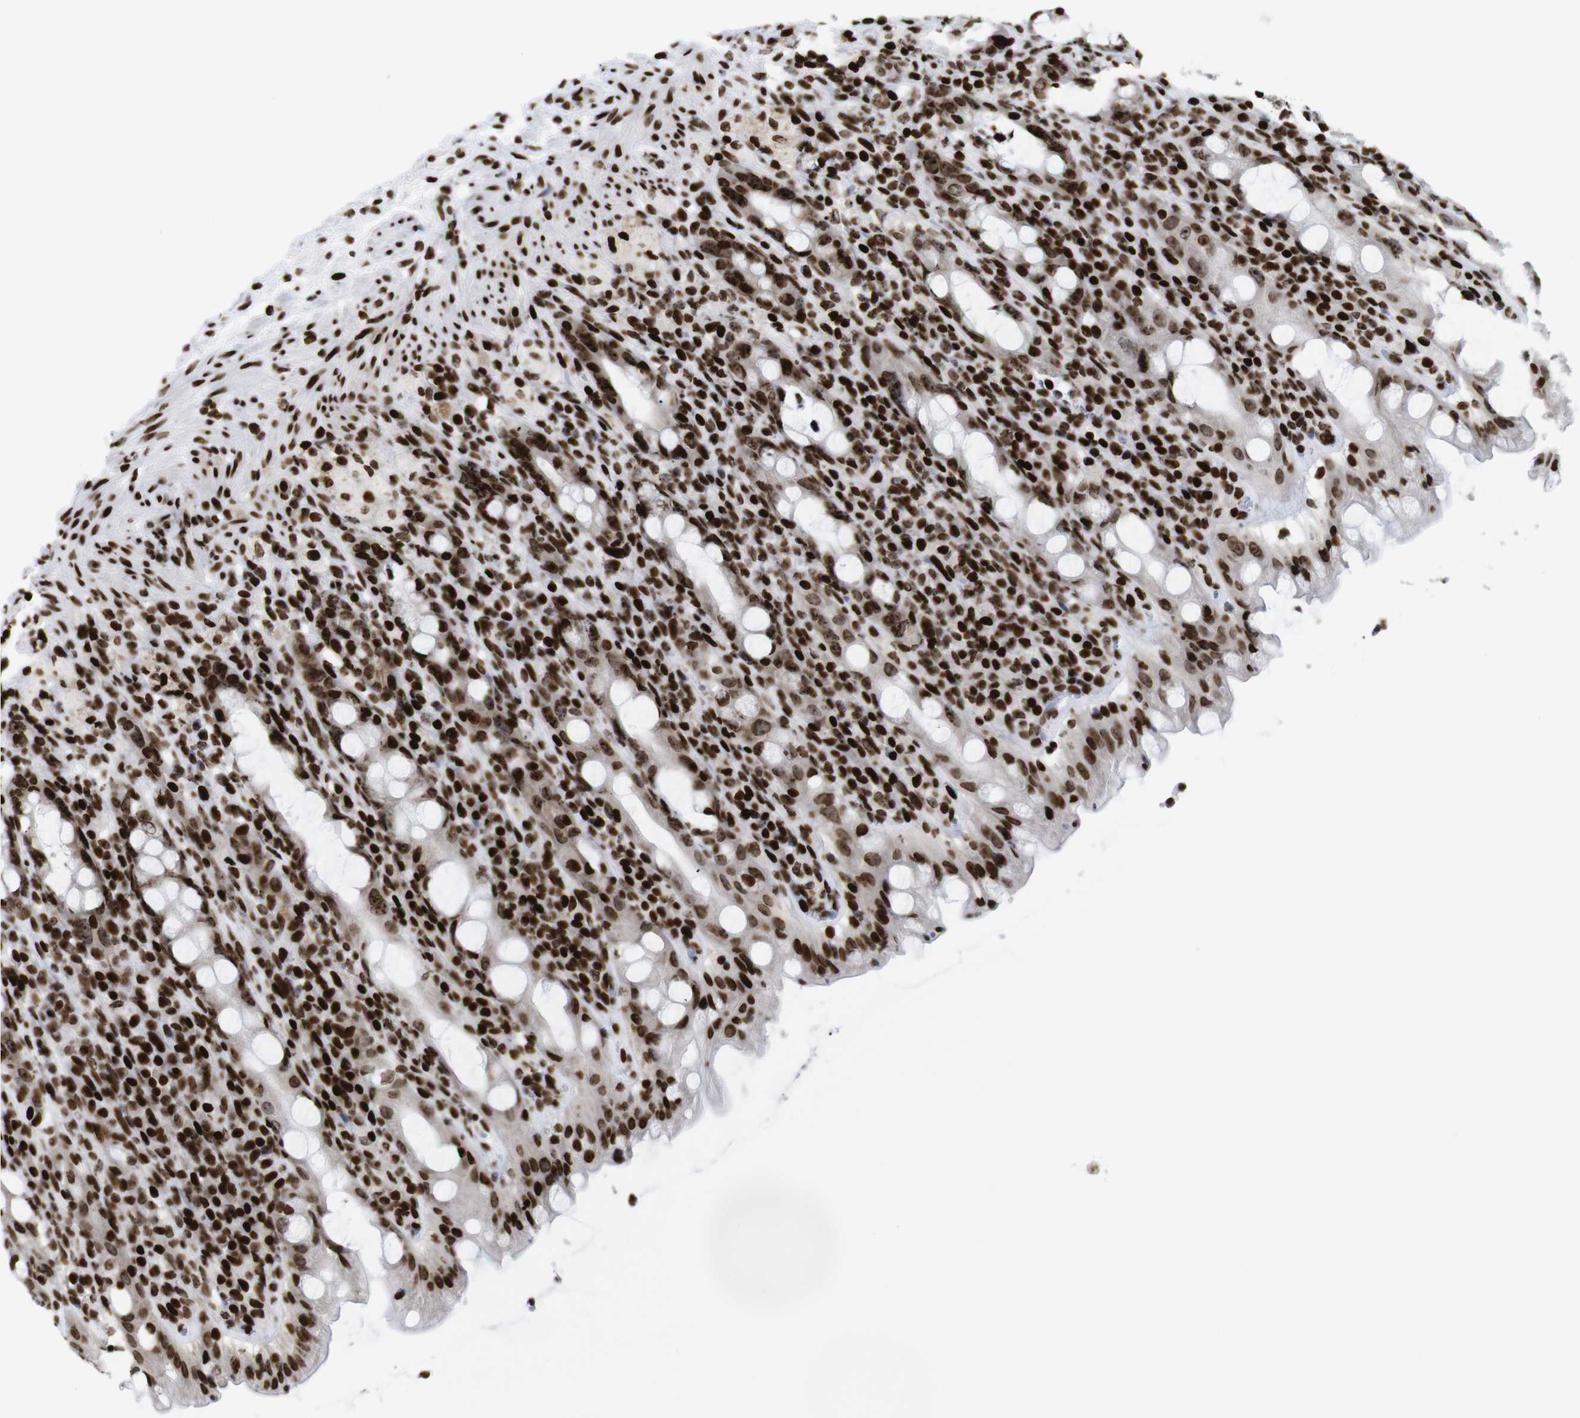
{"staining": {"intensity": "strong", "quantity": ">75%", "location": "nuclear"}, "tissue": "rectum", "cell_type": "Glandular cells", "image_type": "normal", "snomed": [{"axis": "morphology", "description": "Normal tissue, NOS"}, {"axis": "topography", "description": "Rectum"}], "caption": "The image displays immunohistochemical staining of normal rectum. There is strong nuclear expression is identified in approximately >75% of glandular cells.", "gene": "H1", "patient": {"sex": "male", "age": 44}}